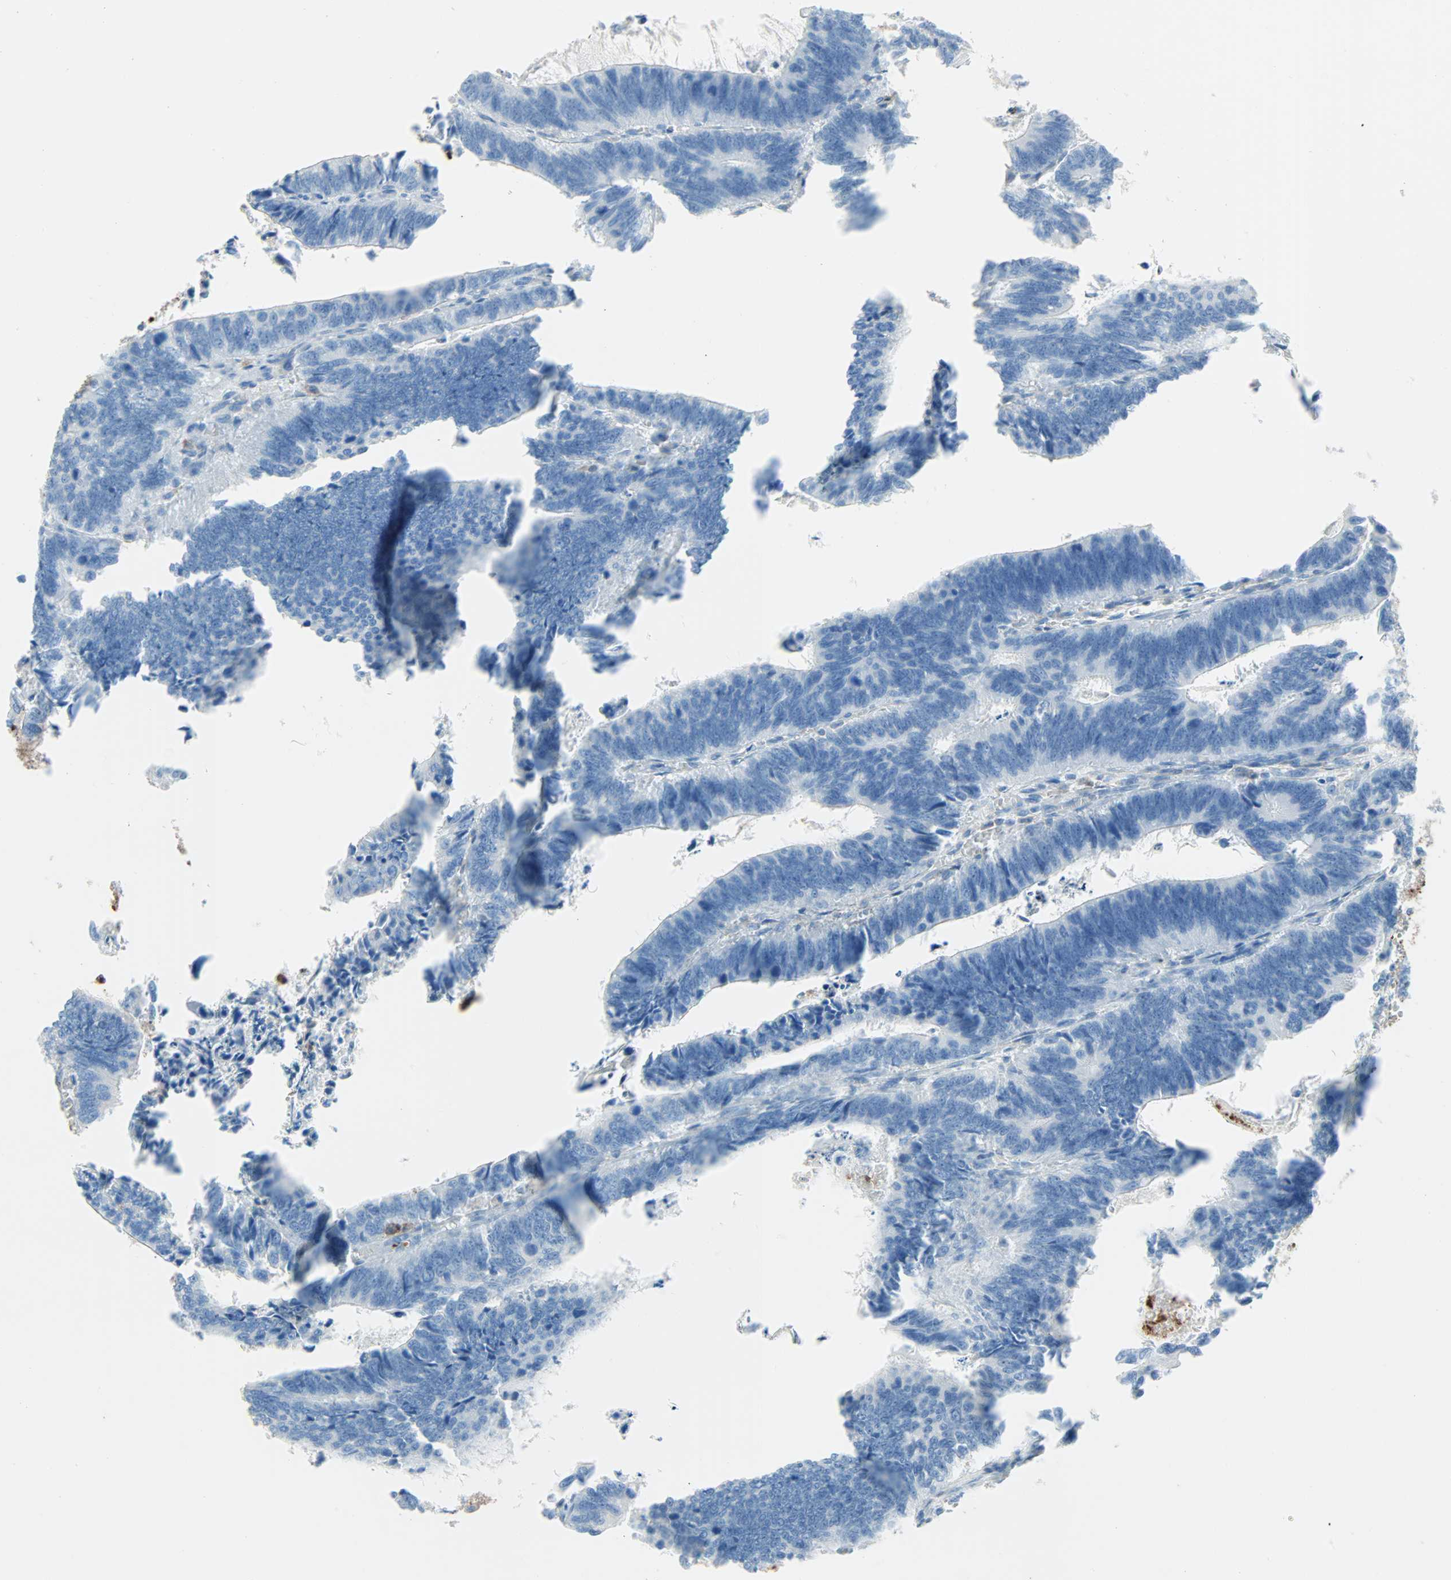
{"staining": {"intensity": "negative", "quantity": "none", "location": "none"}, "tissue": "colorectal cancer", "cell_type": "Tumor cells", "image_type": "cancer", "snomed": [{"axis": "morphology", "description": "Adenocarcinoma, NOS"}, {"axis": "topography", "description": "Colon"}], "caption": "IHC image of neoplastic tissue: colorectal adenocarcinoma stained with DAB reveals no significant protein positivity in tumor cells. (DAB (3,3'-diaminobenzidine) immunohistochemistry (IHC) visualized using brightfield microscopy, high magnification).", "gene": "CLEC4A", "patient": {"sex": "male", "age": 72}}